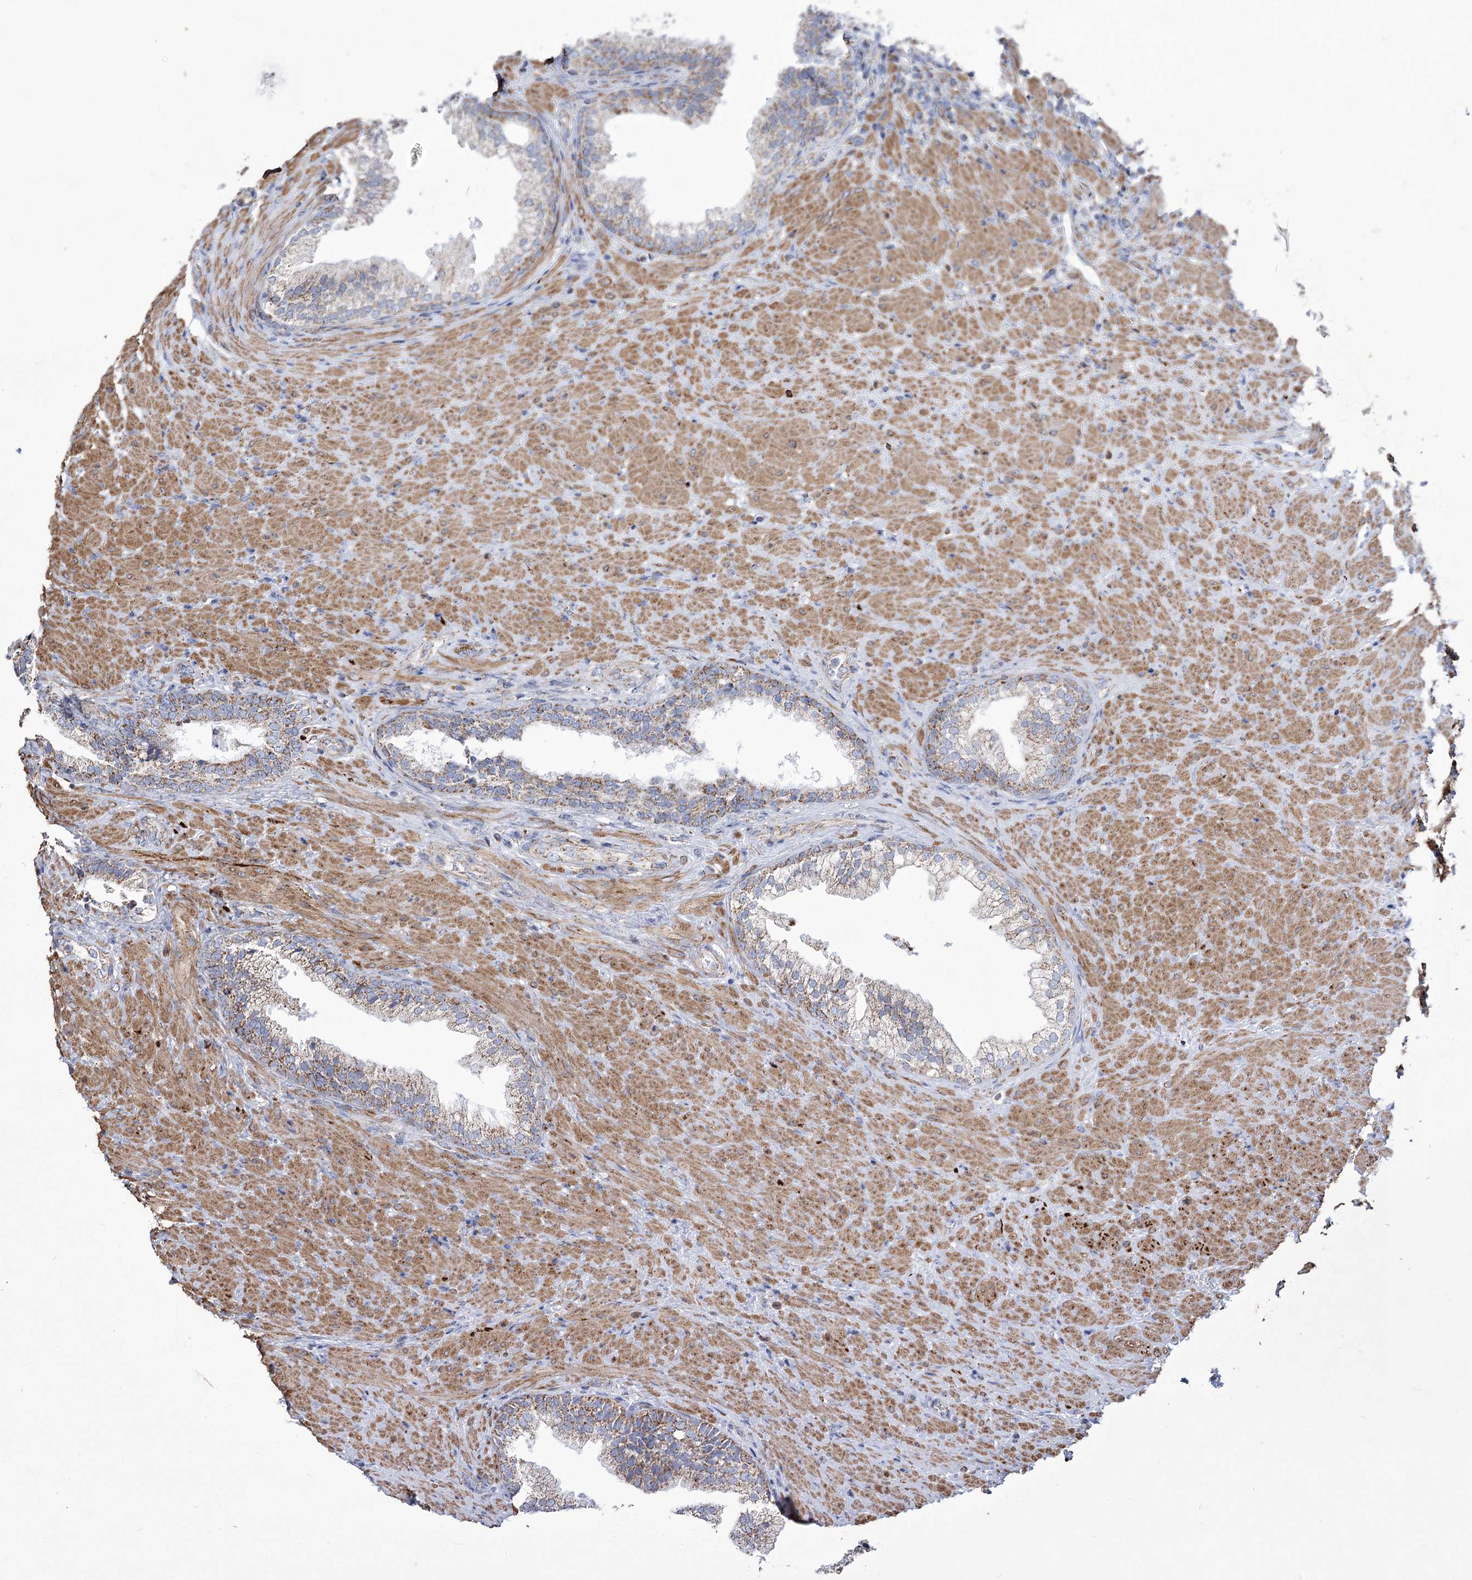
{"staining": {"intensity": "moderate", "quantity": "25%-75%", "location": "cytoplasmic/membranous"}, "tissue": "prostate", "cell_type": "Glandular cells", "image_type": "normal", "snomed": [{"axis": "morphology", "description": "Normal tissue, NOS"}, {"axis": "topography", "description": "Prostate"}], "caption": "High-power microscopy captured an immunohistochemistry photomicrograph of unremarkable prostate, revealing moderate cytoplasmic/membranous expression in approximately 25%-75% of glandular cells. (DAB (3,3'-diaminobenzidine) IHC with brightfield microscopy, high magnification).", "gene": "PDHB", "patient": {"sex": "male", "age": 76}}